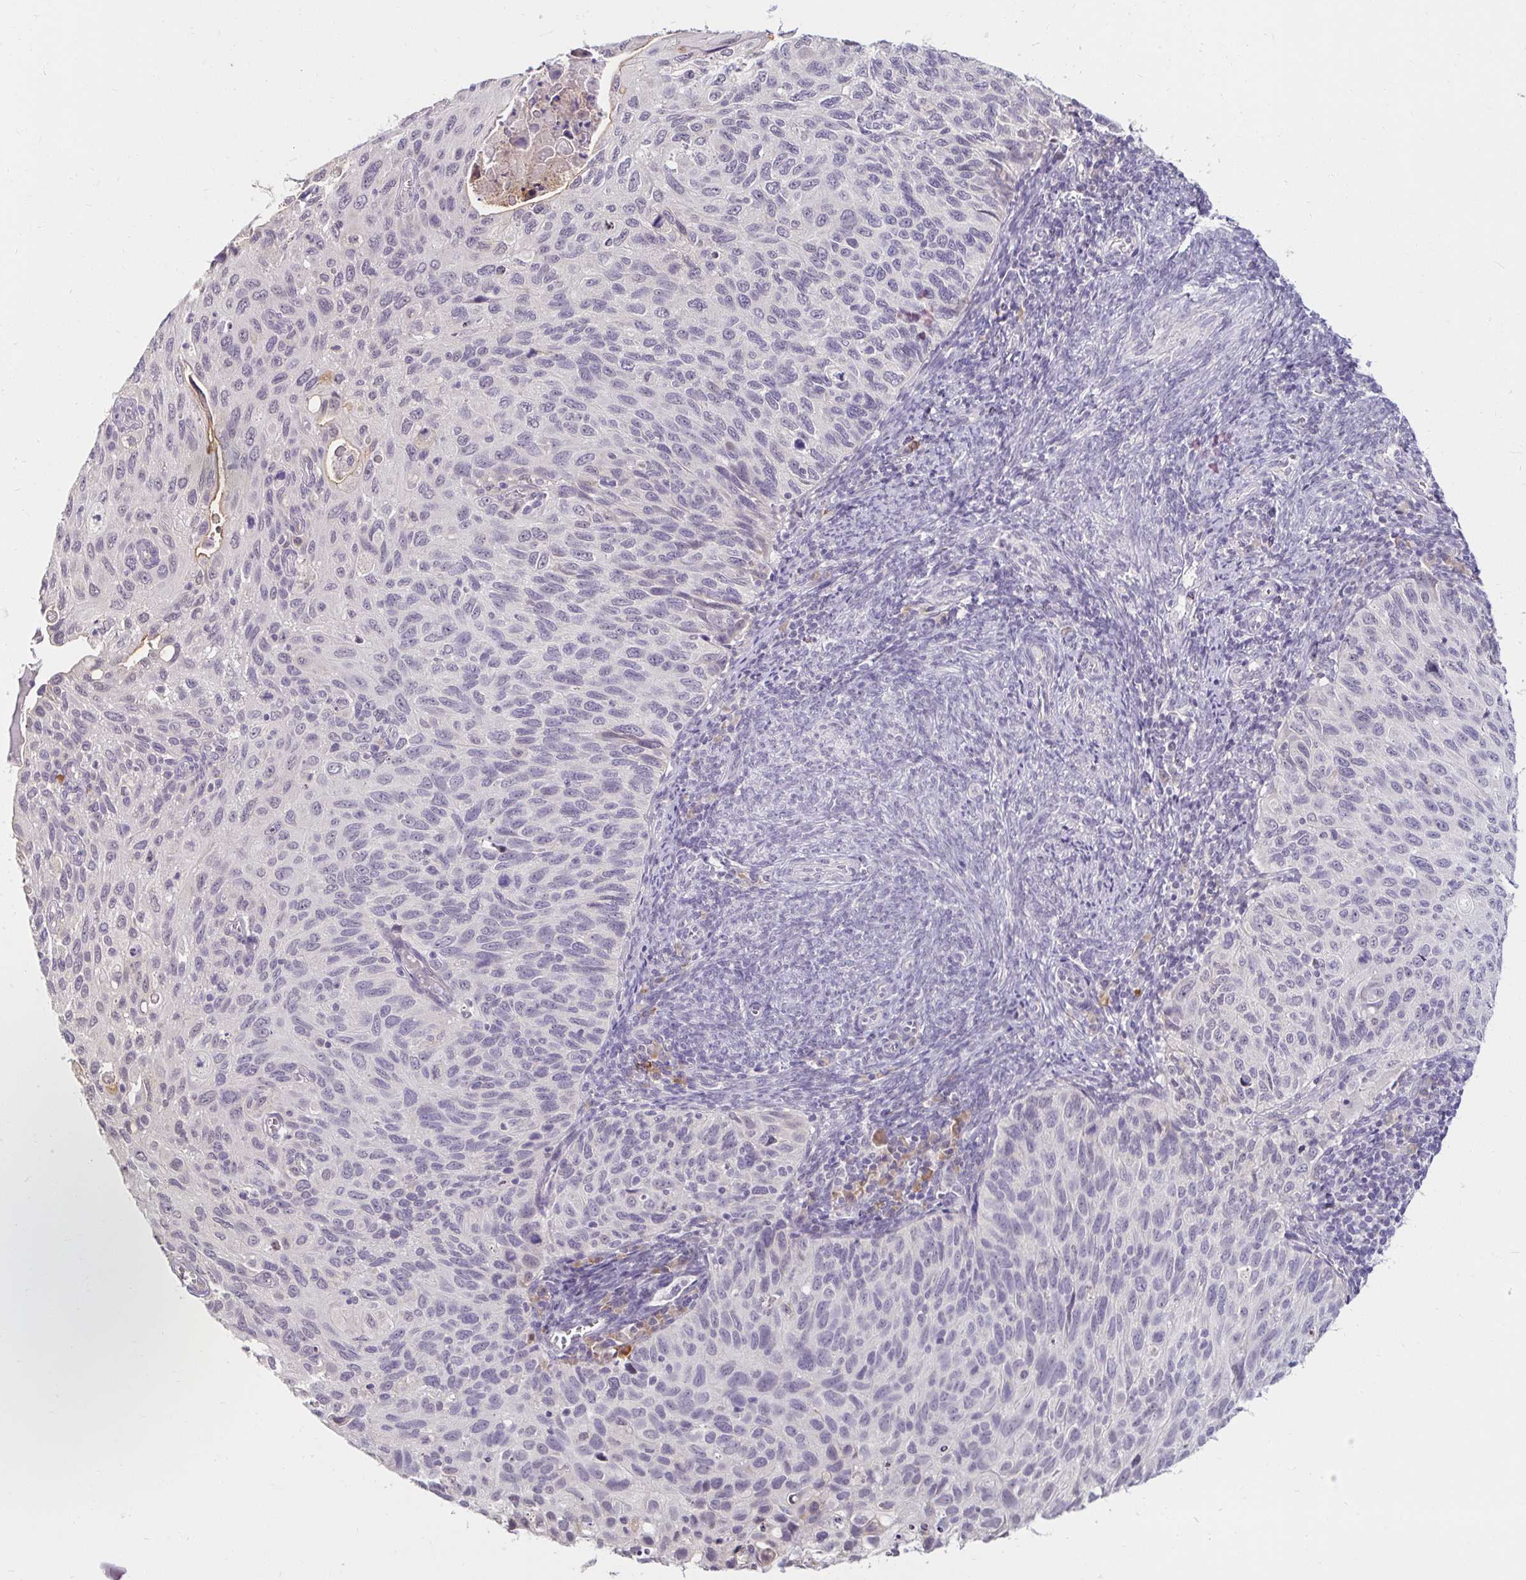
{"staining": {"intensity": "negative", "quantity": "none", "location": "none"}, "tissue": "cervical cancer", "cell_type": "Tumor cells", "image_type": "cancer", "snomed": [{"axis": "morphology", "description": "Squamous cell carcinoma, NOS"}, {"axis": "topography", "description": "Cervix"}], "caption": "Image shows no significant protein positivity in tumor cells of cervical cancer.", "gene": "DDN", "patient": {"sex": "female", "age": 70}}